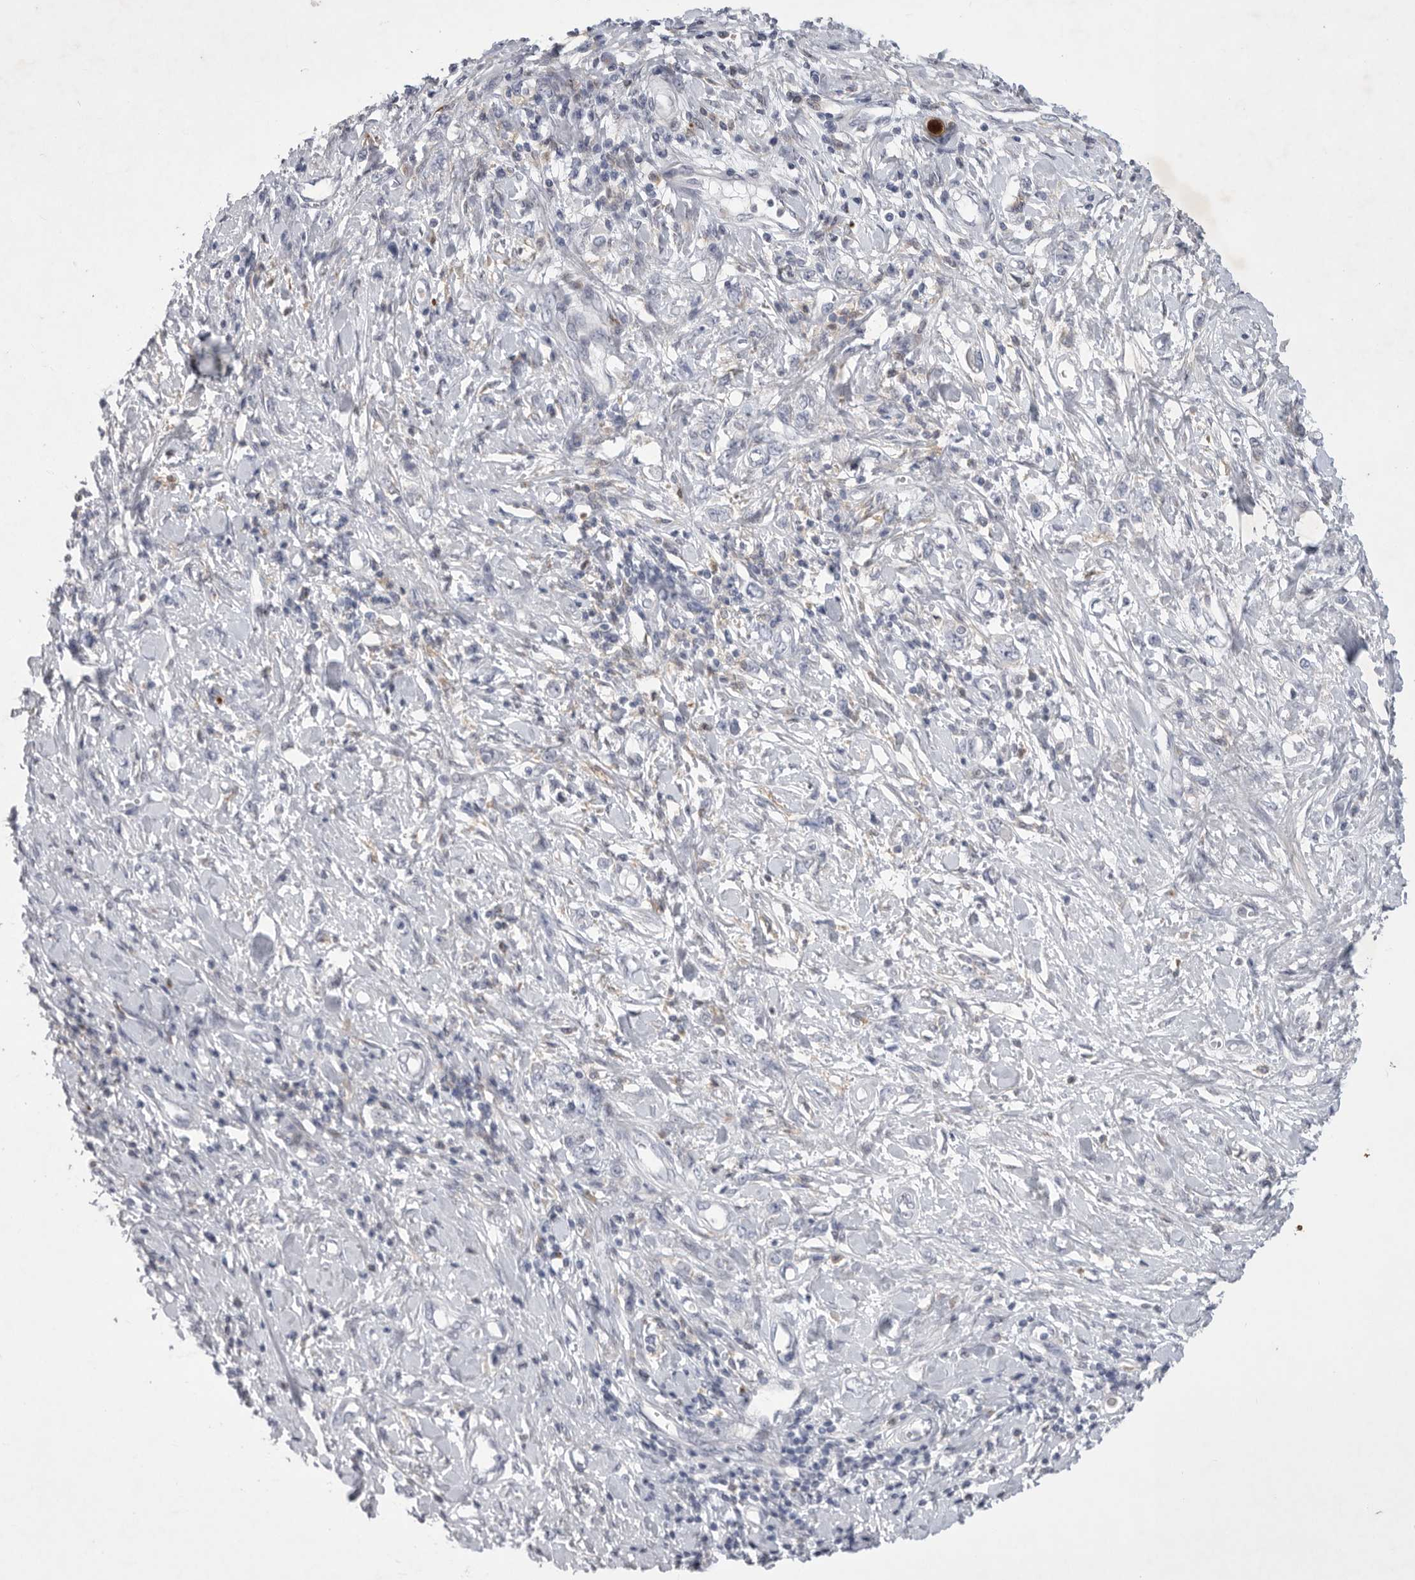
{"staining": {"intensity": "negative", "quantity": "none", "location": "none"}, "tissue": "stomach cancer", "cell_type": "Tumor cells", "image_type": "cancer", "snomed": [{"axis": "morphology", "description": "Adenocarcinoma, NOS"}, {"axis": "topography", "description": "Stomach"}], "caption": "High magnification brightfield microscopy of stomach adenocarcinoma stained with DAB (3,3'-diaminobenzidine) (brown) and counterstained with hematoxylin (blue): tumor cells show no significant staining.", "gene": "SIGLEC10", "patient": {"sex": "female", "age": 76}}